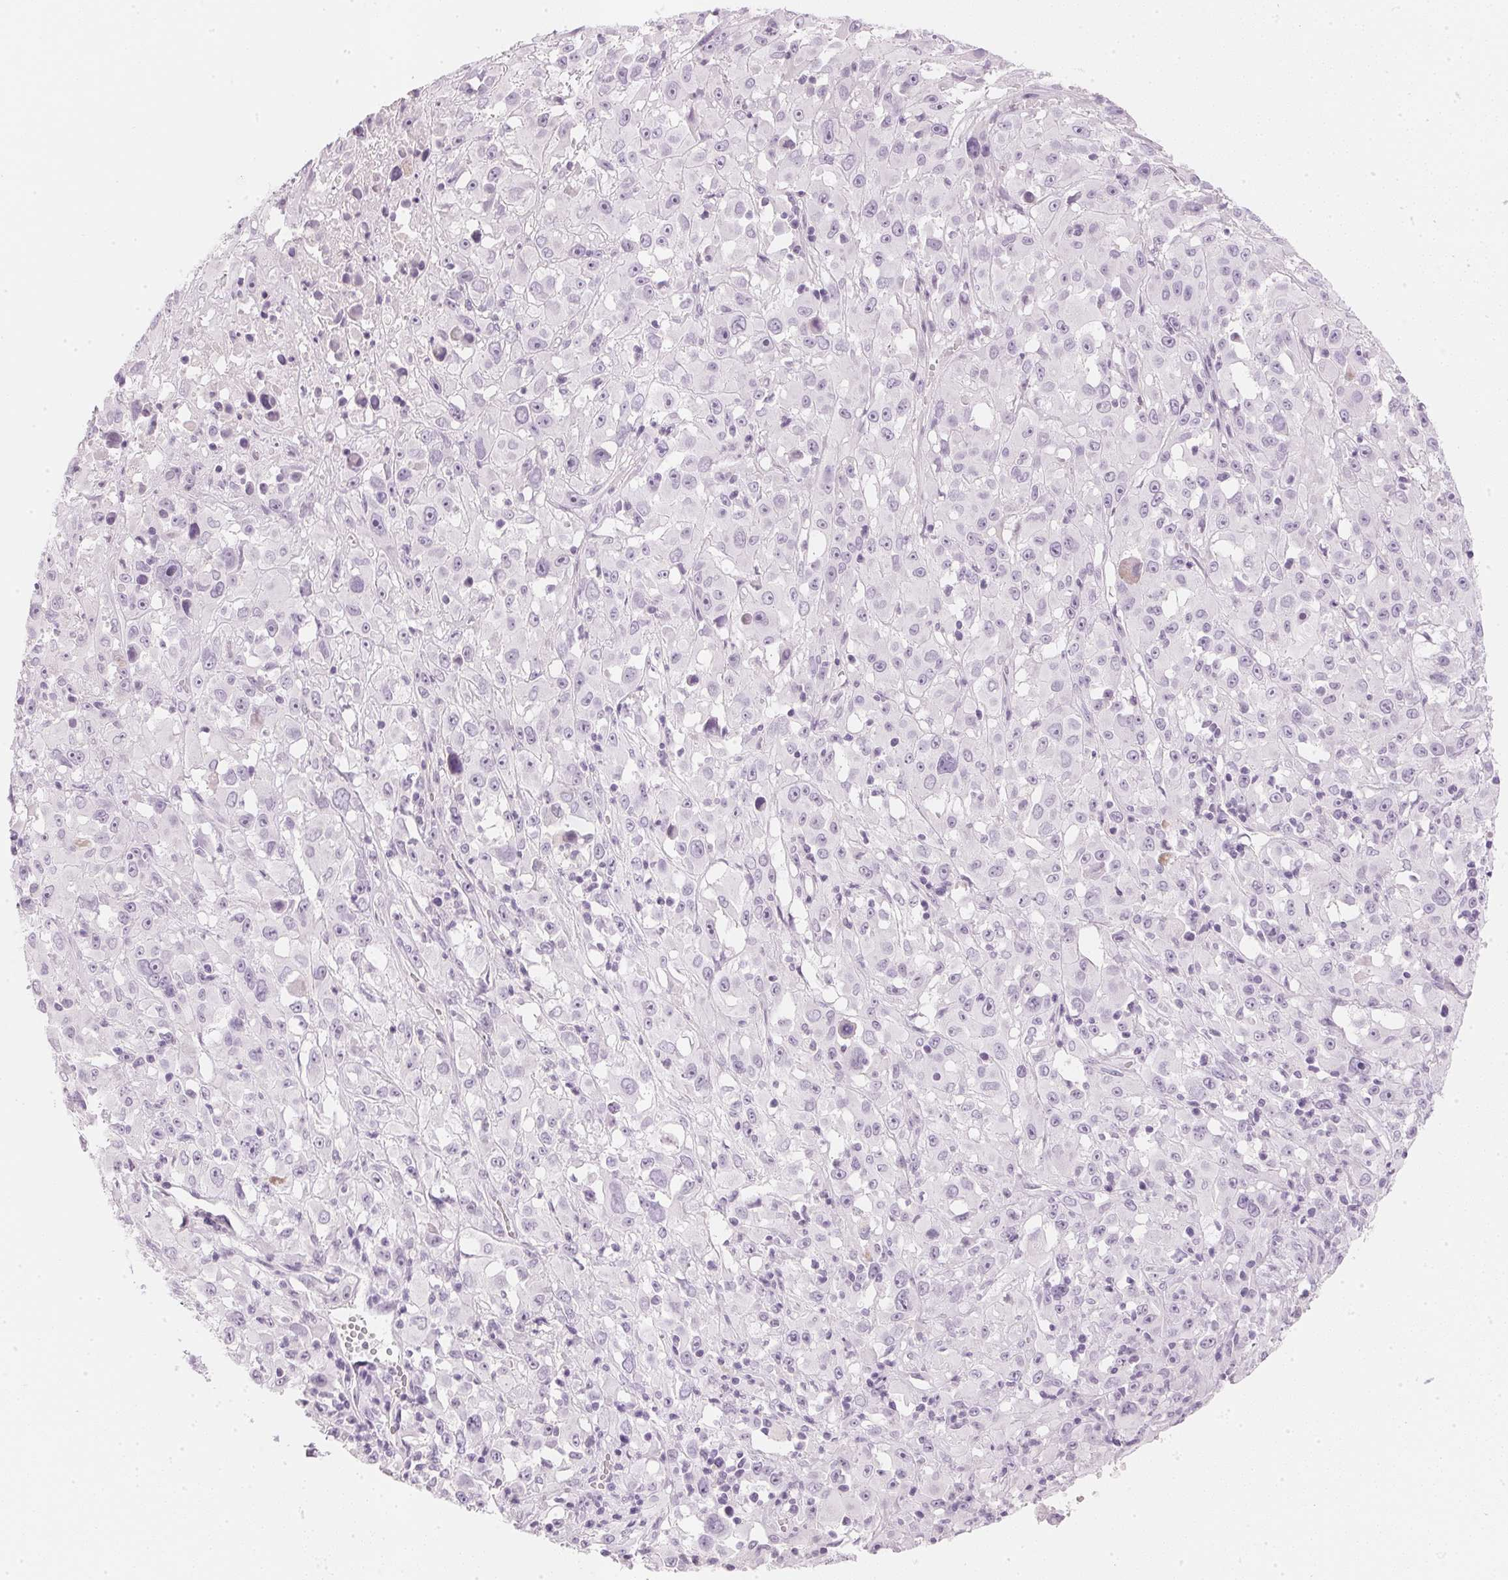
{"staining": {"intensity": "negative", "quantity": "none", "location": "none"}, "tissue": "melanoma", "cell_type": "Tumor cells", "image_type": "cancer", "snomed": [{"axis": "morphology", "description": "Malignant melanoma, Metastatic site"}, {"axis": "topography", "description": "Soft tissue"}], "caption": "A micrograph of malignant melanoma (metastatic site) stained for a protein reveals no brown staining in tumor cells.", "gene": "CHST4", "patient": {"sex": "male", "age": 50}}